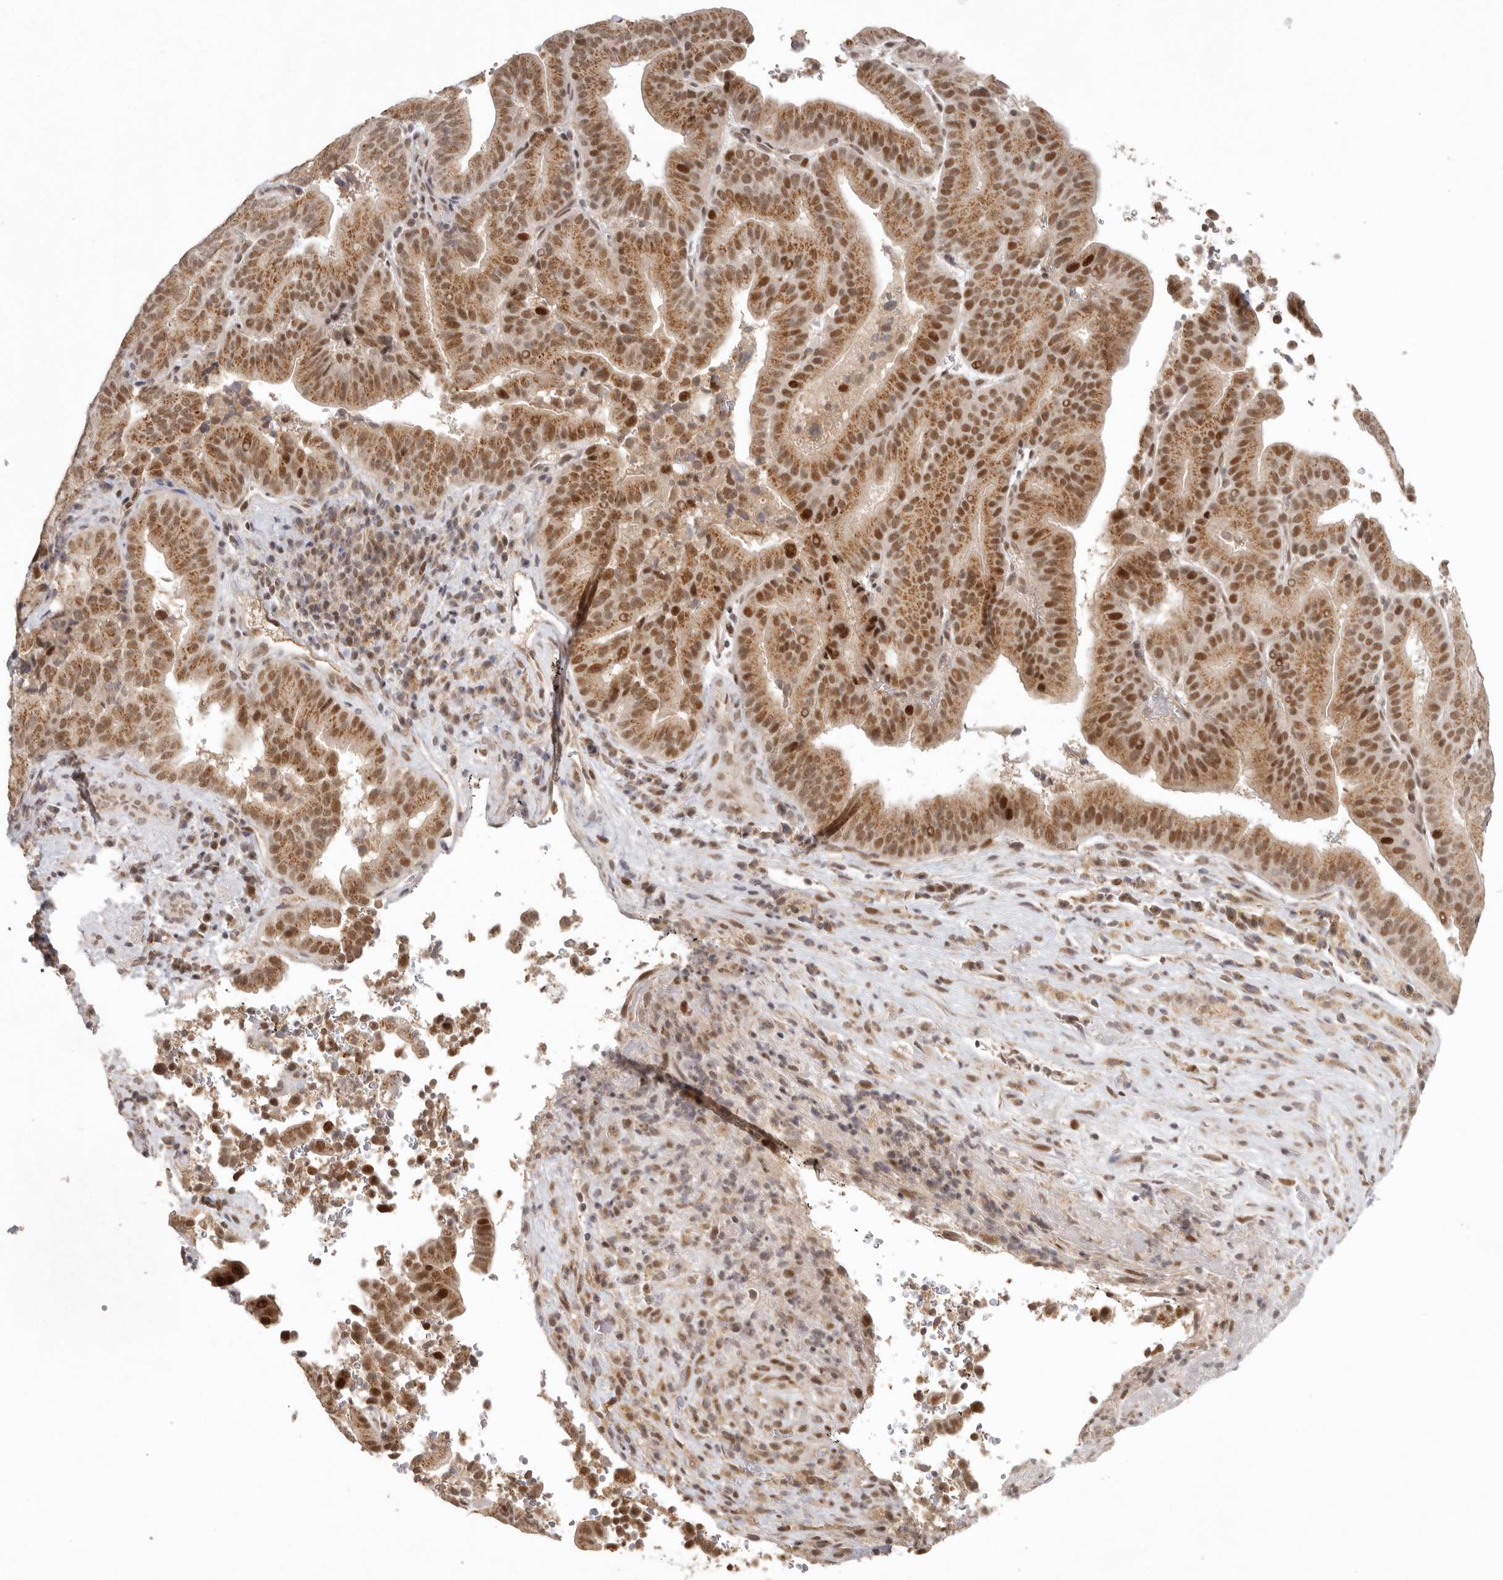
{"staining": {"intensity": "moderate", "quantity": ">75%", "location": "cytoplasmic/membranous,nuclear"}, "tissue": "liver cancer", "cell_type": "Tumor cells", "image_type": "cancer", "snomed": [{"axis": "morphology", "description": "Cholangiocarcinoma"}, {"axis": "topography", "description": "Liver"}], "caption": "Protein expression by immunohistochemistry displays moderate cytoplasmic/membranous and nuclear expression in approximately >75% of tumor cells in cholangiocarcinoma (liver).", "gene": "LRRC75A", "patient": {"sex": "female", "age": 75}}